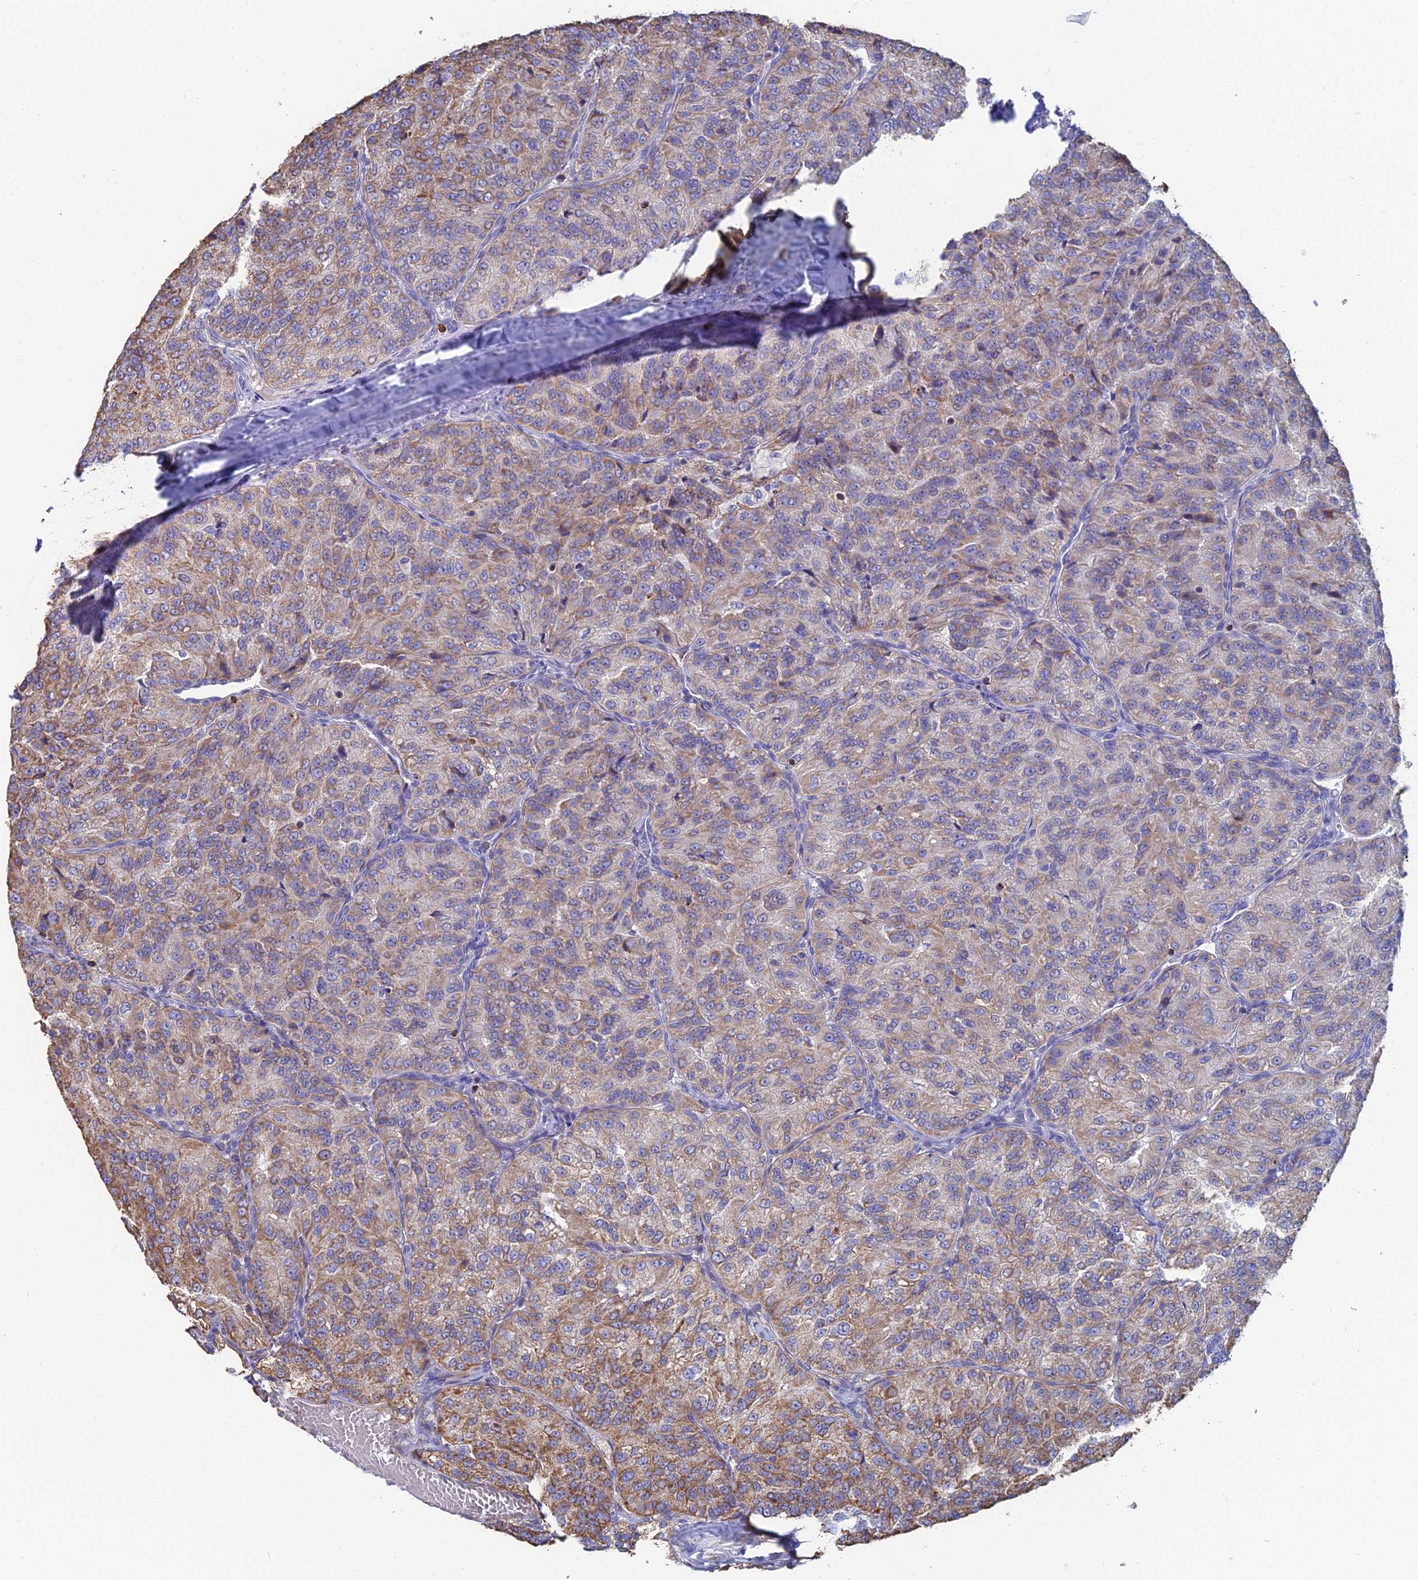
{"staining": {"intensity": "moderate", "quantity": ">75%", "location": "cytoplasmic/membranous"}, "tissue": "renal cancer", "cell_type": "Tumor cells", "image_type": "cancer", "snomed": [{"axis": "morphology", "description": "Adenocarcinoma, NOS"}, {"axis": "topography", "description": "Kidney"}], "caption": "Renal adenocarcinoma stained with a protein marker demonstrates moderate staining in tumor cells.", "gene": "SPOCK2", "patient": {"sex": "female", "age": 63}}